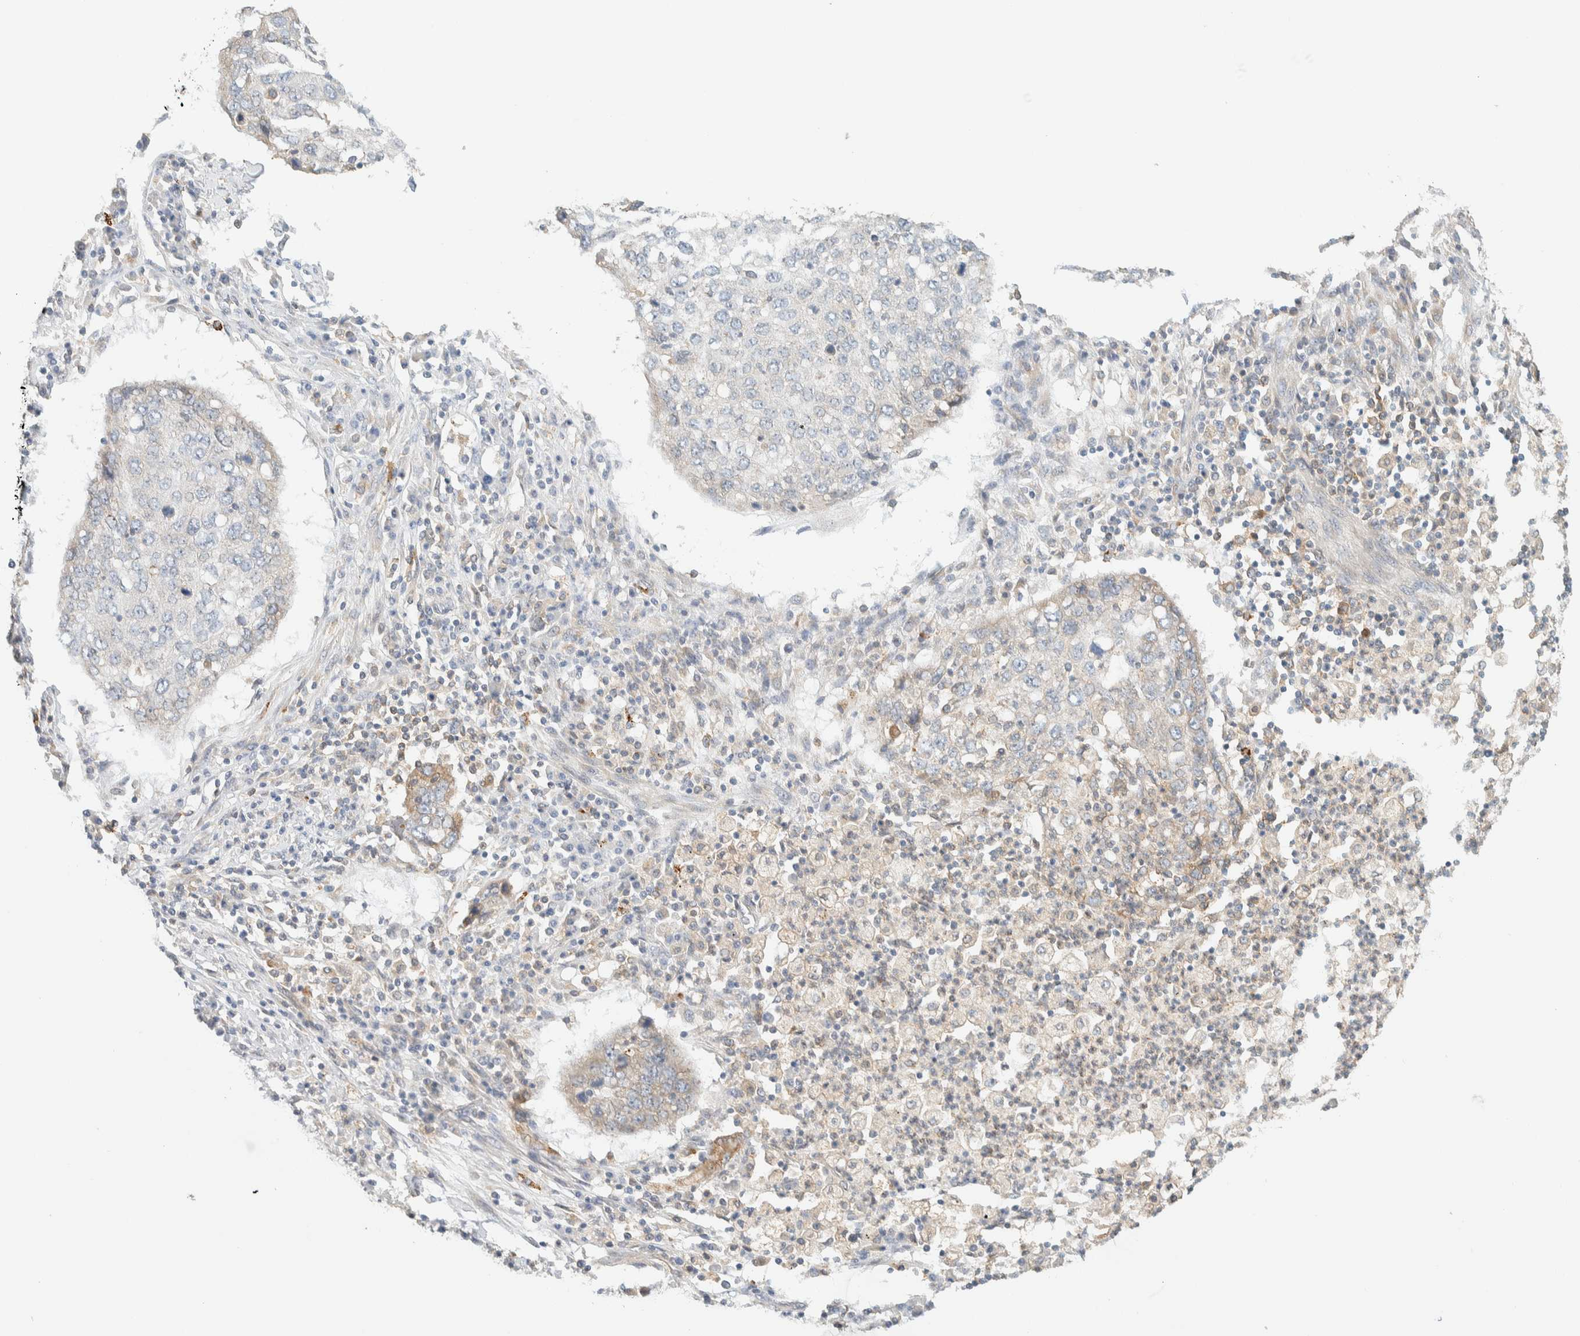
{"staining": {"intensity": "weak", "quantity": "<25%", "location": "cytoplasmic/membranous"}, "tissue": "lung cancer", "cell_type": "Tumor cells", "image_type": "cancer", "snomed": [{"axis": "morphology", "description": "Squamous cell carcinoma, NOS"}, {"axis": "topography", "description": "Lung"}], "caption": "A micrograph of human lung cancer is negative for staining in tumor cells. The staining is performed using DAB (3,3'-diaminobenzidine) brown chromogen with nuclei counter-stained in using hematoxylin.", "gene": "NT5C", "patient": {"sex": "female", "age": 63}}